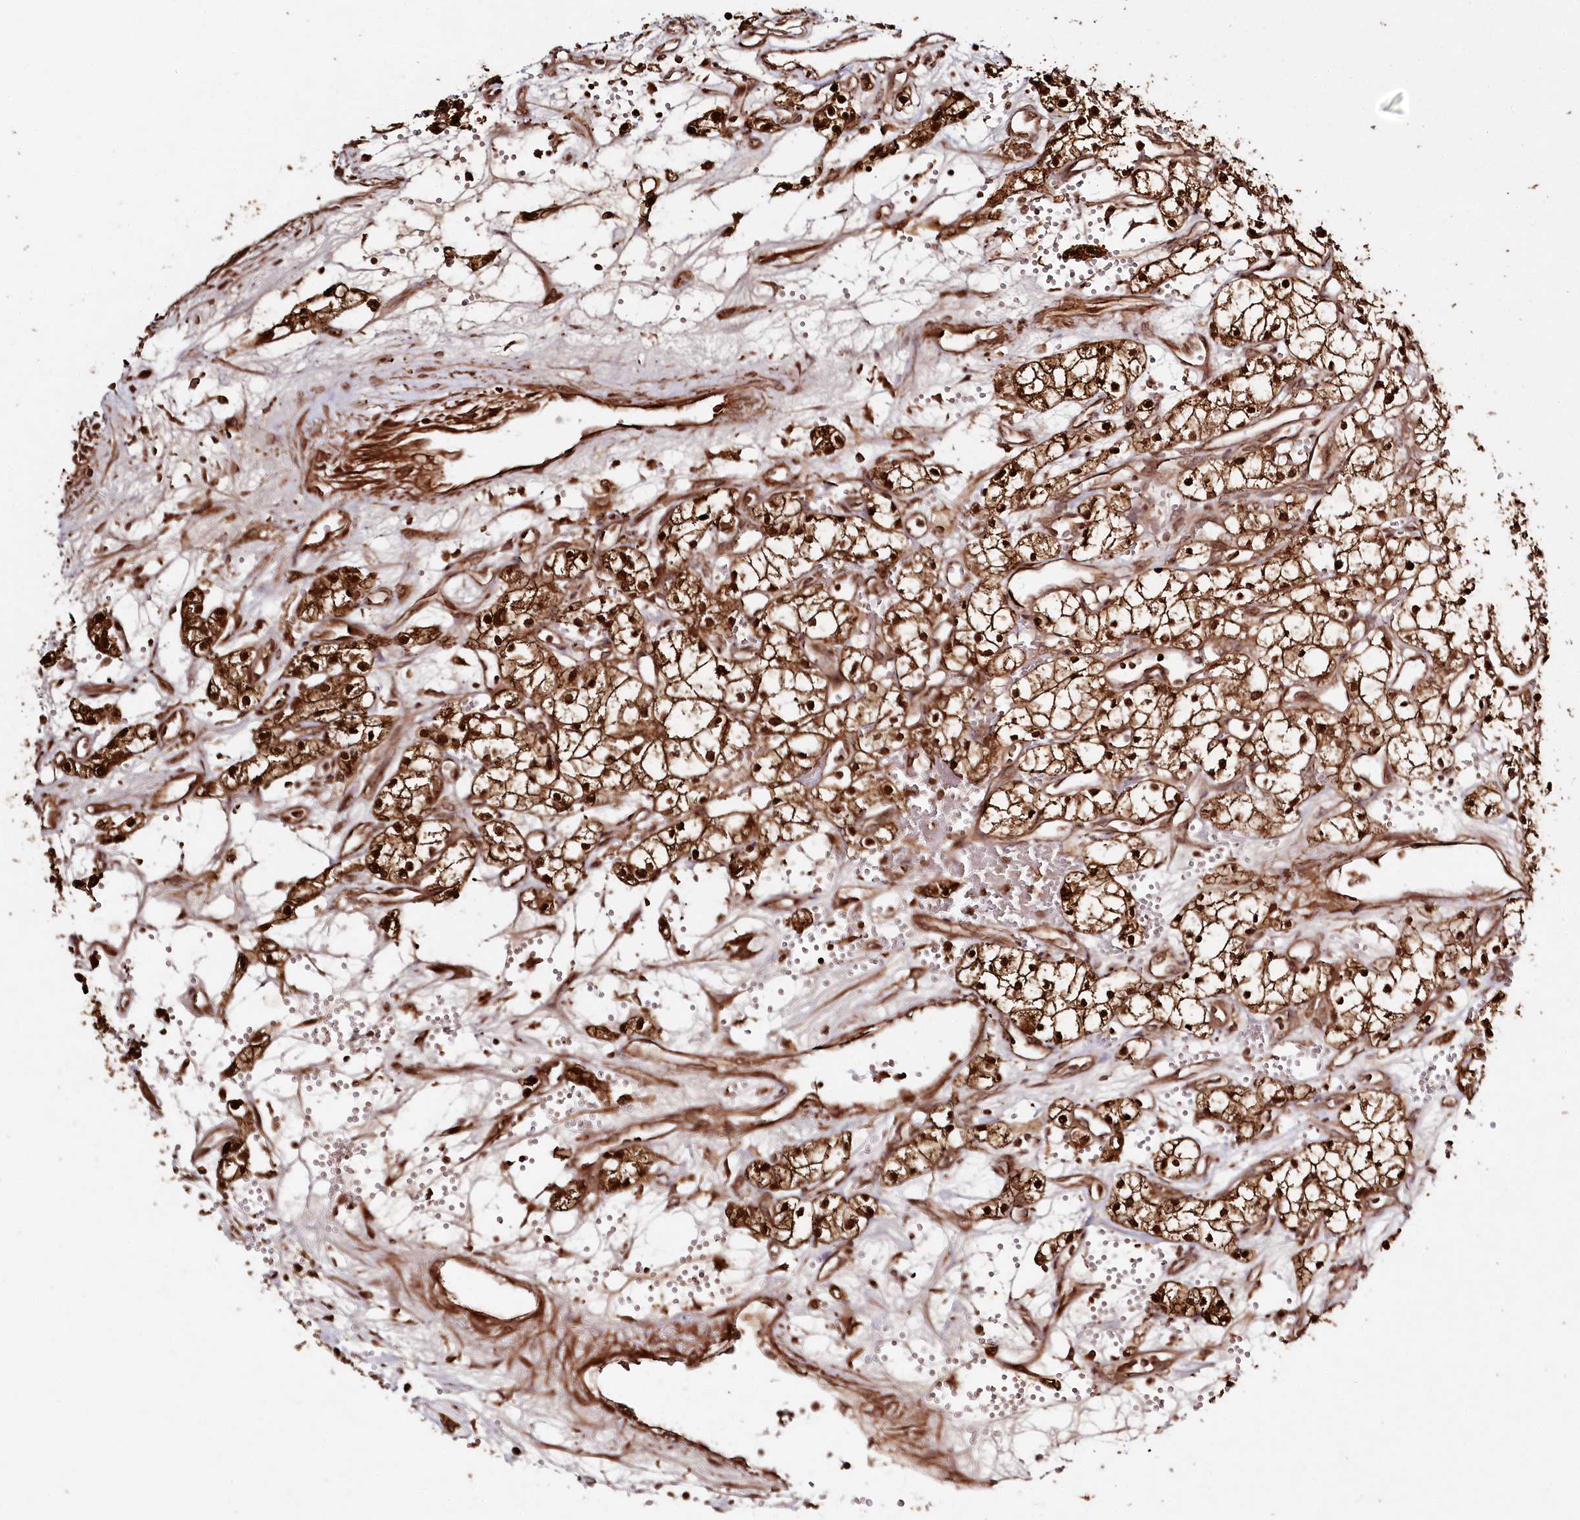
{"staining": {"intensity": "strong", "quantity": ">75%", "location": "cytoplasmic/membranous,nuclear"}, "tissue": "renal cancer", "cell_type": "Tumor cells", "image_type": "cancer", "snomed": [{"axis": "morphology", "description": "Adenocarcinoma, NOS"}, {"axis": "topography", "description": "Kidney"}], "caption": "Adenocarcinoma (renal) stained with a brown dye displays strong cytoplasmic/membranous and nuclear positive expression in about >75% of tumor cells.", "gene": "ULK2", "patient": {"sex": "male", "age": 59}}